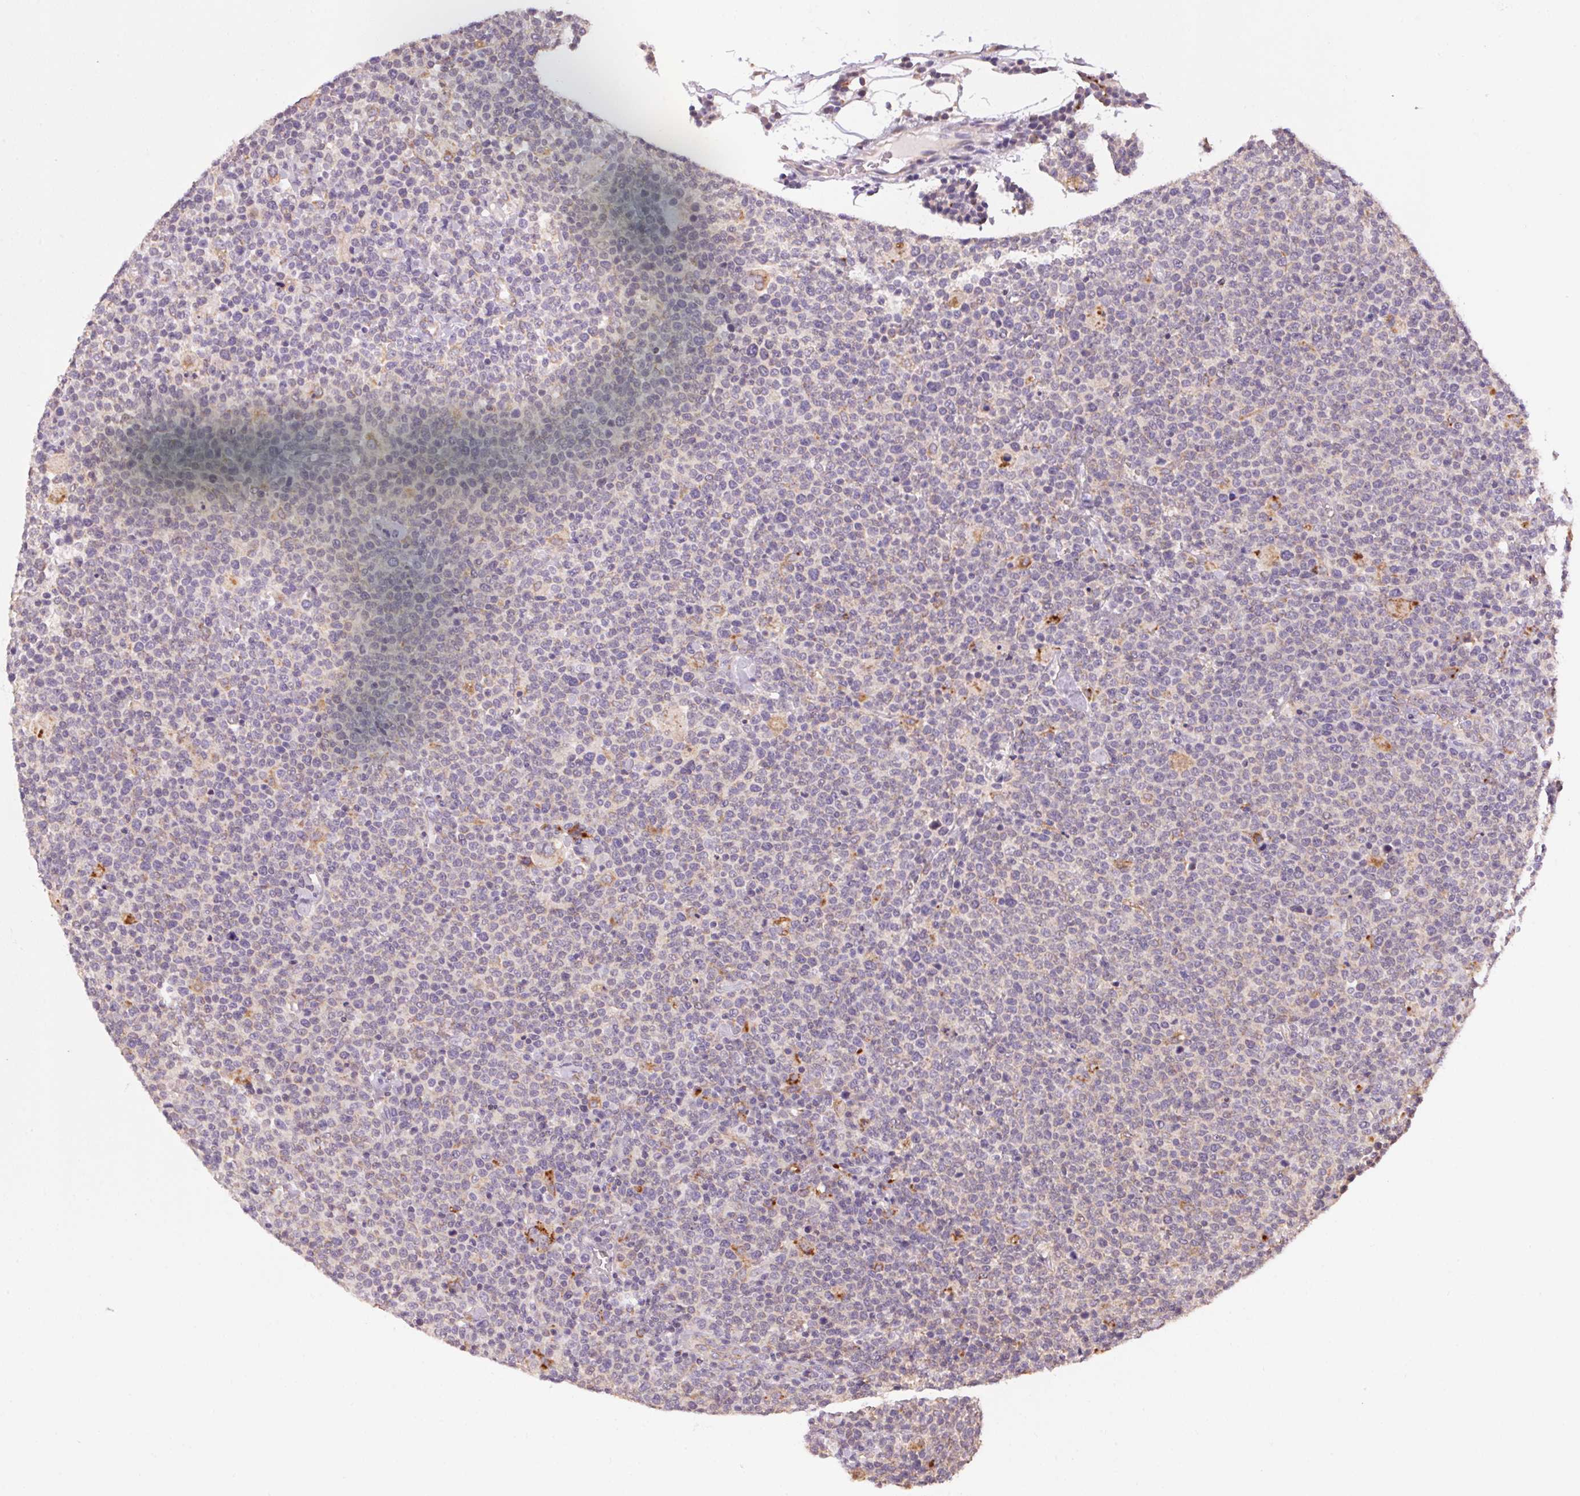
{"staining": {"intensity": "negative", "quantity": "none", "location": "none"}, "tissue": "lymphoma", "cell_type": "Tumor cells", "image_type": "cancer", "snomed": [{"axis": "morphology", "description": "Malignant lymphoma, non-Hodgkin's type, High grade"}, {"axis": "topography", "description": "Lymph node"}], "caption": "IHC photomicrograph of human high-grade malignant lymphoma, non-Hodgkin's type stained for a protein (brown), which demonstrates no staining in tumor cells. (DAB (3,3'-diaminobenzidine) immunohistochemistry visualized using brightfield microscopy, high magnification).", "gene": "ADH5", "patient": {"sex": "male", "age": 61}}